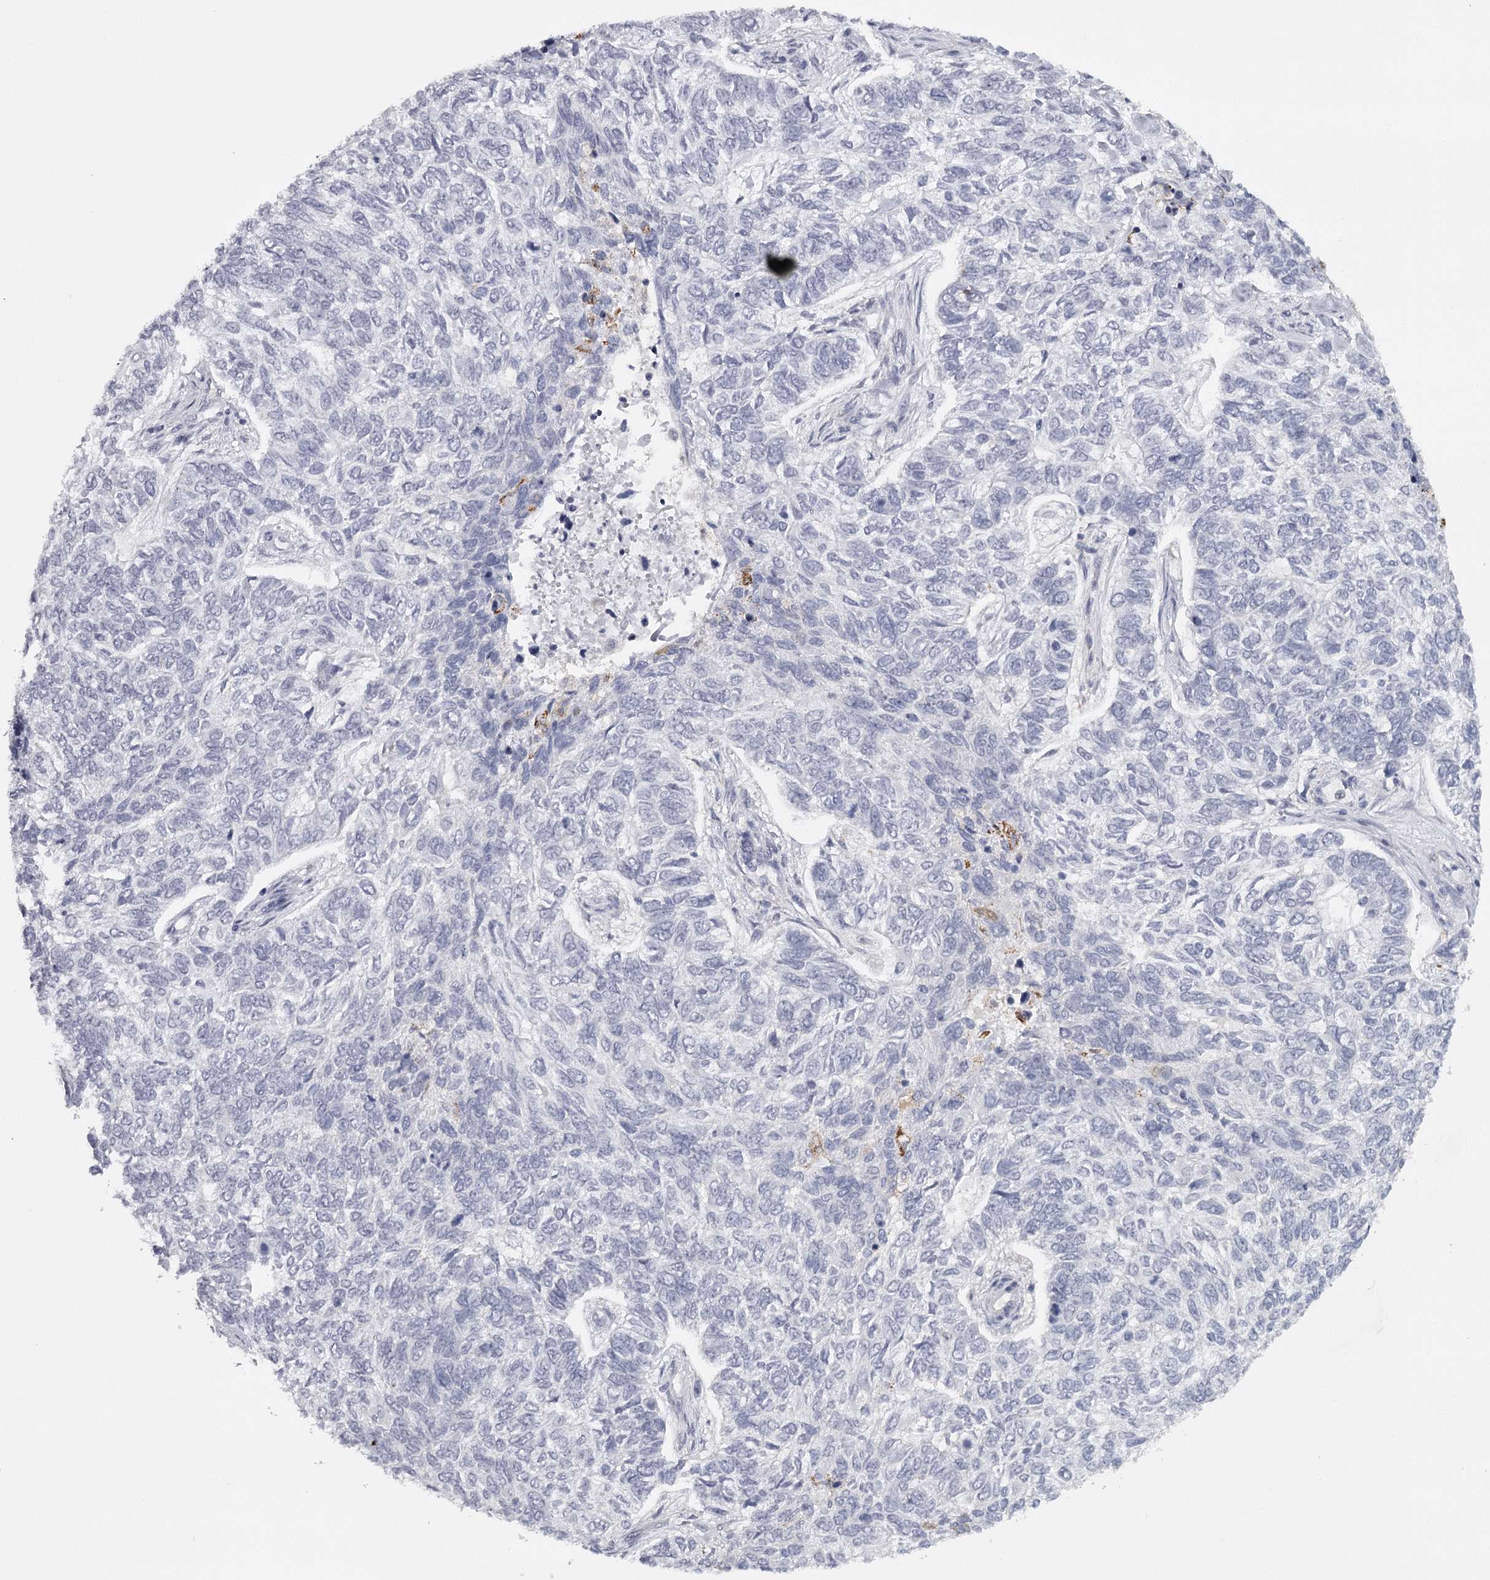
{"staining": {"intensity": "negative", "quantity": "none", "location": "none"}, "tissue": "skin cancer", "cell_type": "Tumor cells", "image_type": "cancer", "snomed": [{"axis": "morphology", "description": "Basal cell carcinoma"}, {"axis": "topography", "description": "Skin"}], "caption": "Immunohistochemical staining of skin cancer (basal cell carcinoma) reveals no significant positivity in tumor cells. (DAB (3,3'-diaminobenzidine) immunohistochemistry (IHC) with hematoxylin counter stain).", "gene": "FAXC", "patient": {"sex": "female", "age": 65}}